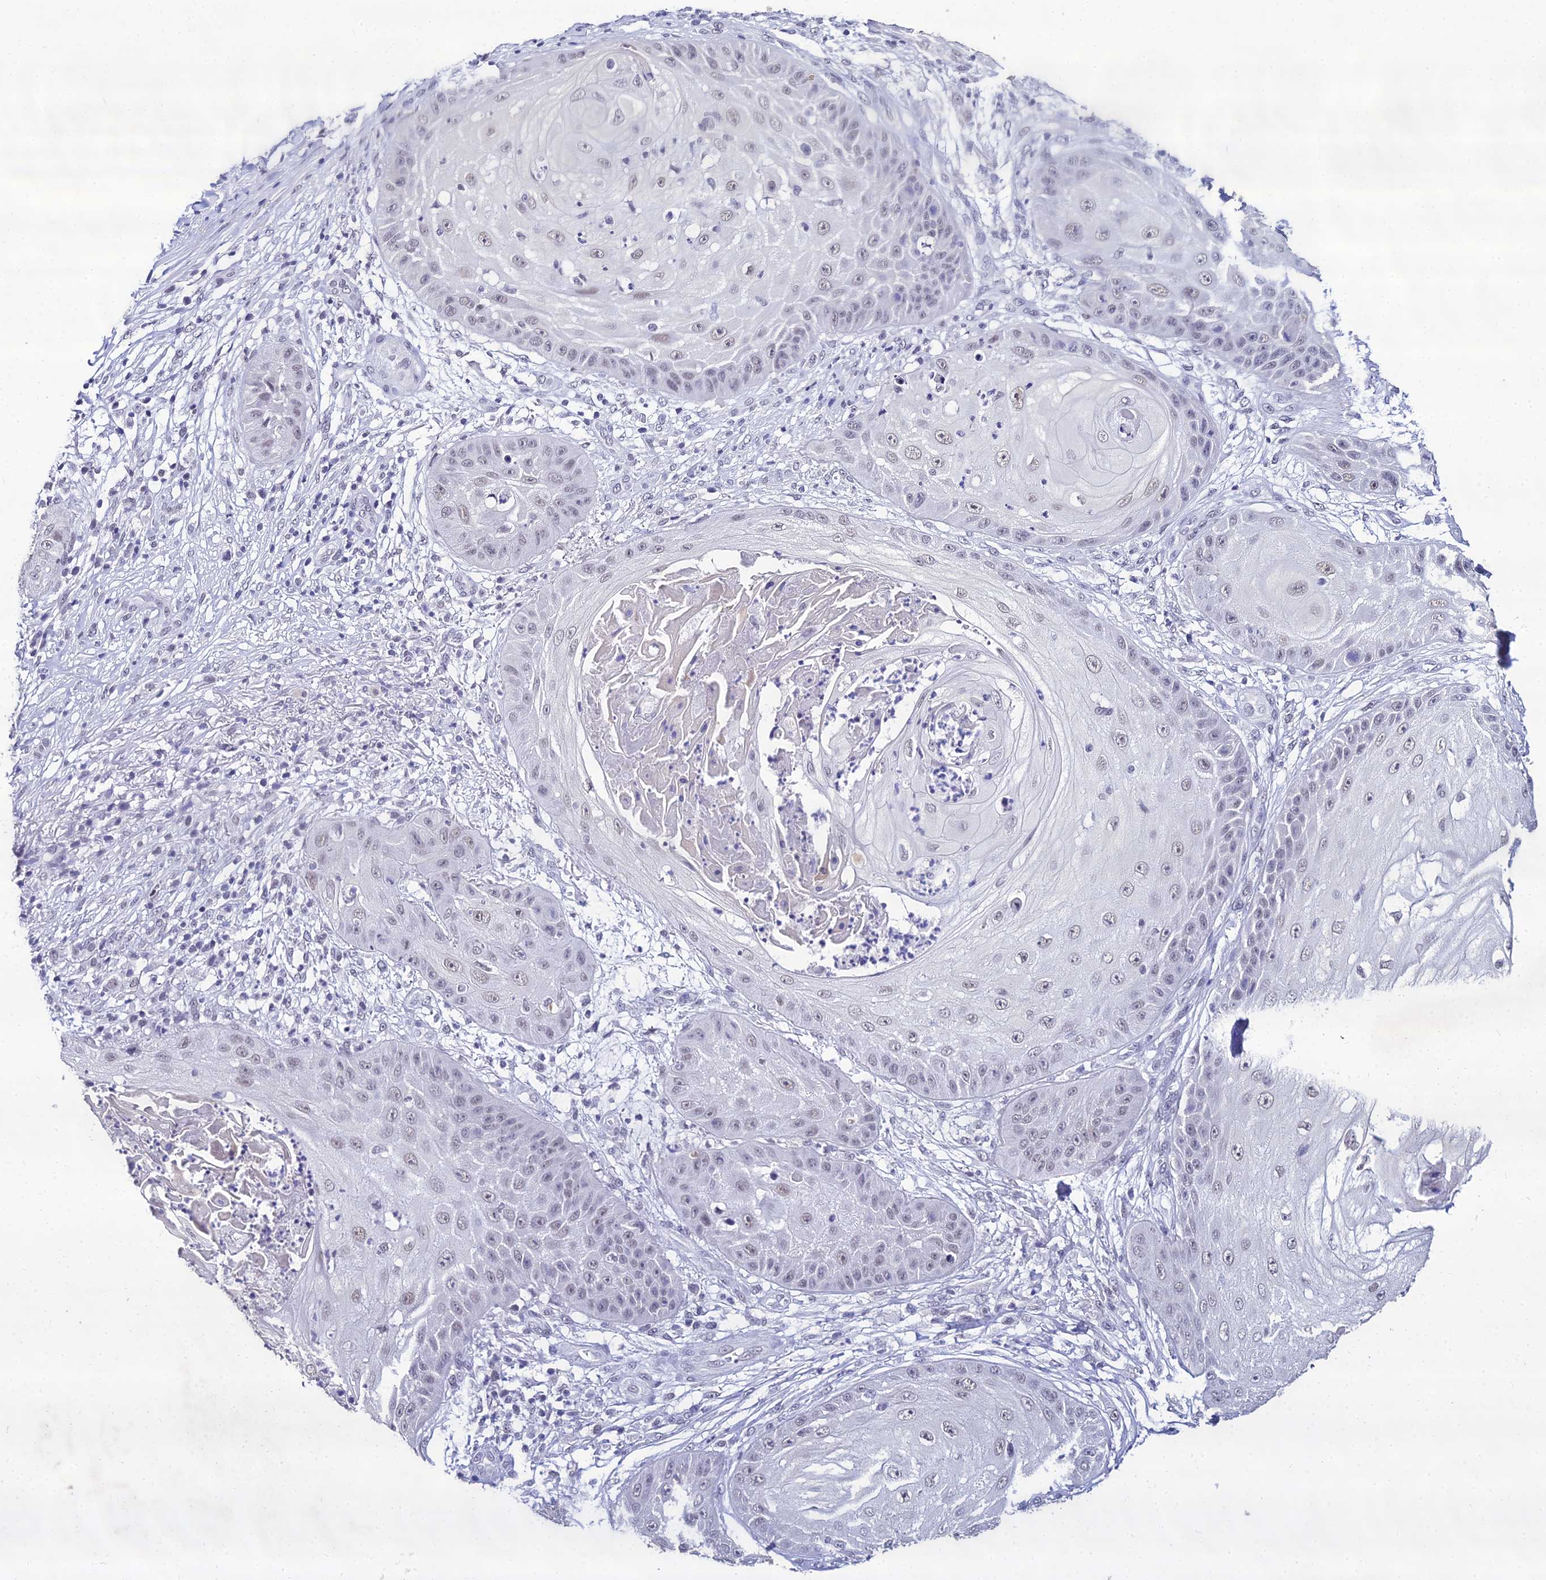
{"staining": {"intensity": "weak", "quantity": "<25%", "location": "nuclear"}, "tissue": "skin cancer", "cell_type": "Tumor cells", "image_type": "cancer", "snomed": [{"axis": "morphology", "description": "Squamous cell carcinoma, NOS"}, {"axis": "topography", "description": "Skin"}], "caption": "The IHC image has no significant positivity in tumor cells of skin squamous cell carcinoma tissue.", "gene": "PPP4R2", "patient": {"sex": "male", "age": 70}}